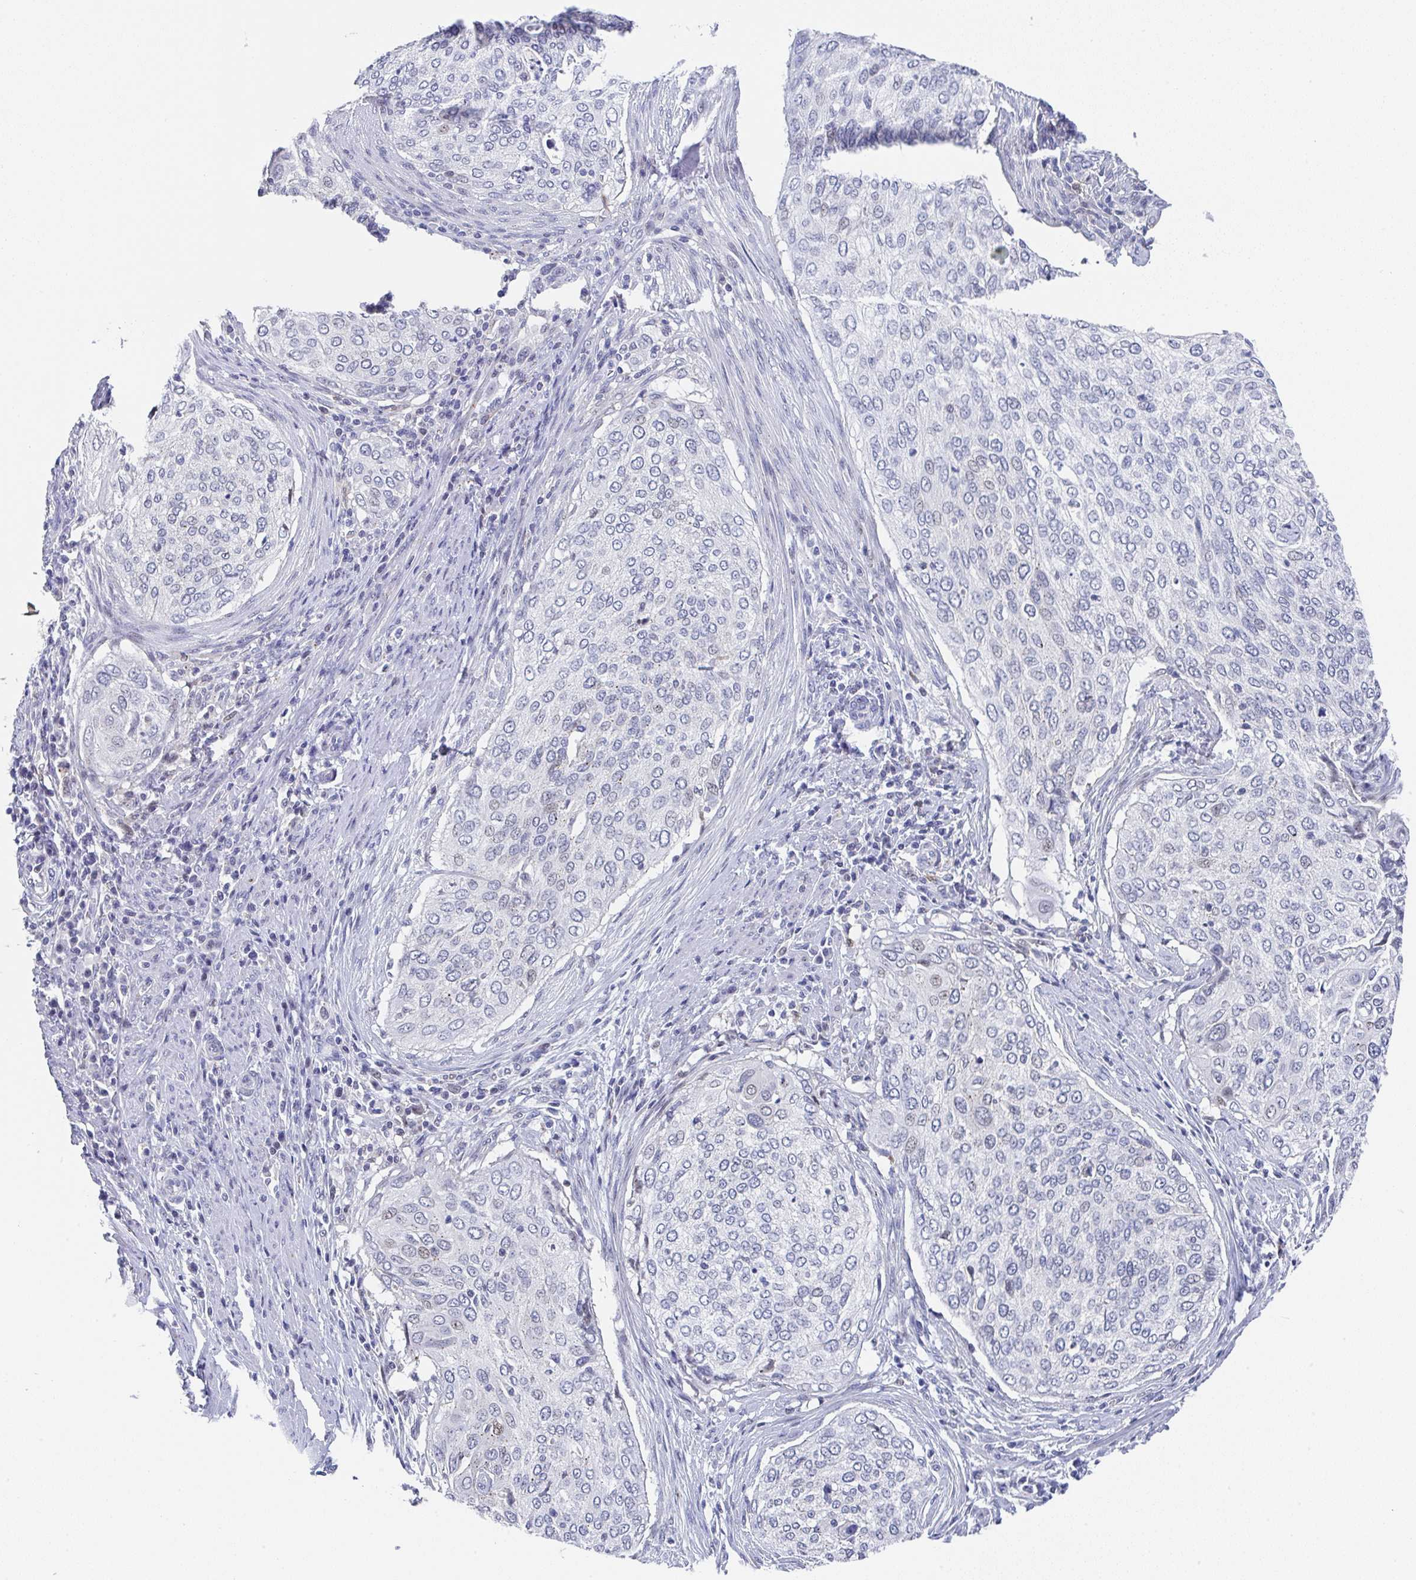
{"staining": {"intensity": "weak", "quantity": "<25%", "location": "cytoplasmic/membranous"}, "tissue": "cervical cancer", "cell_type": "Tumor cells", "image_type": "cancer", "snomed": [{"axis": "morphology", "description": "Squamous cell carcinoma, NOS"}, {"axis": "topography", "description": "Cervix"}], "caption": "Cervical squamous cell carcinoma was stained to show a protein in brown. There is no significant expression in tumor cells.", "gene": "TNFRSF8", "patient": {"sex": "female", "age": 38}}